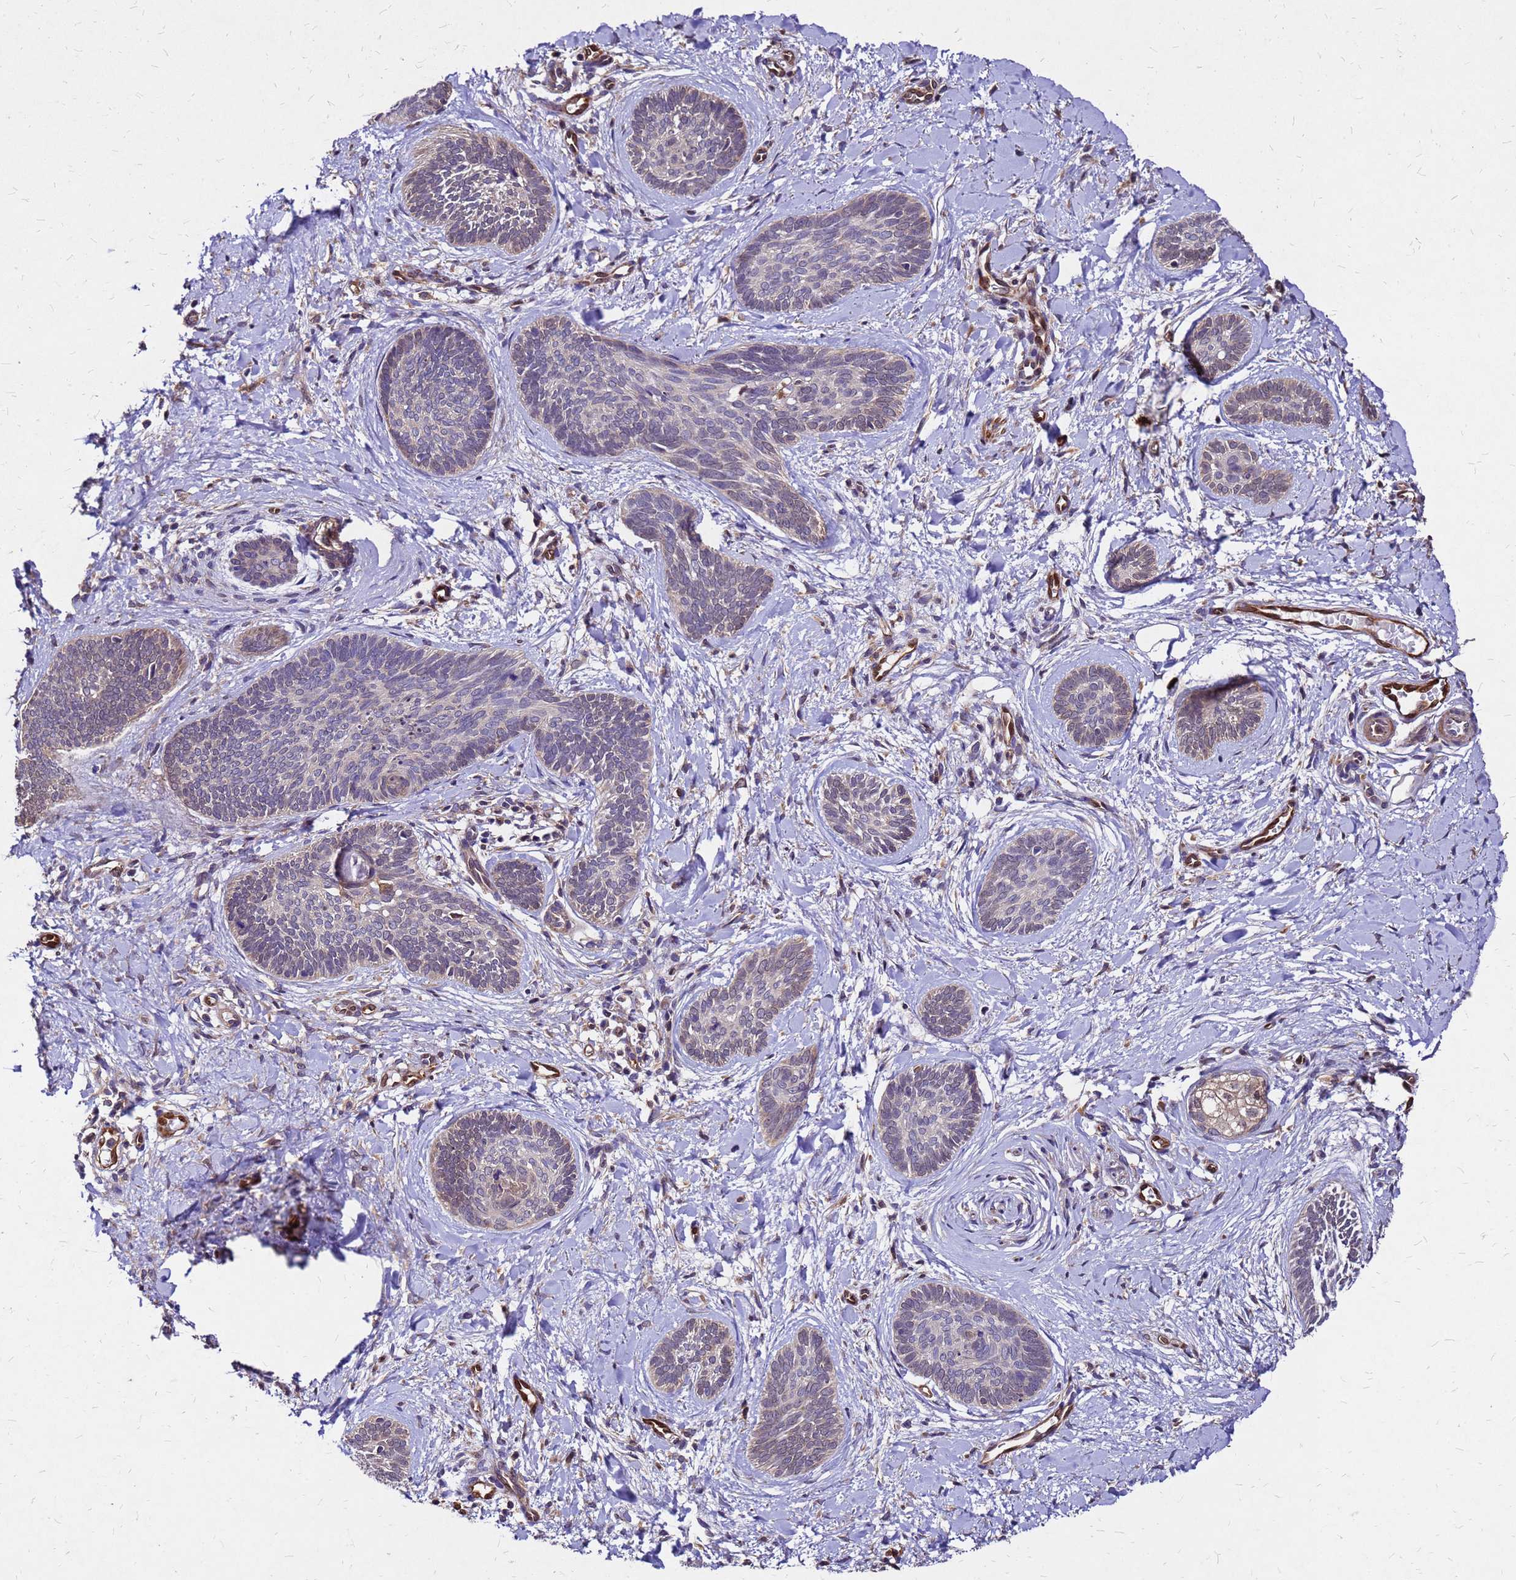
{"staining": {"intensity": "weak", "quantity": "25%-75%", "location": "cytoplasmic/membranous"}, "tissue": "skin cancer", "cell_type": "Tumor cells", "image_type": "cancer", "snomed": [{"axis": "morphology", "description": "Basal cell carcinoma"}, {"axis": "topography", "description": "Skin"}], "caption": "Basal cell carcinoma (skin) was stained to show a protein in brown. There is low levels of weak cytoplasmic/membranous expression in approximately 25%-75% of tumor cells. (brown staining indicates protein expression, while blue staining denotes nuclei).", "gene": "DUSP23", "patient": {"sex": "female", "age": 81}}